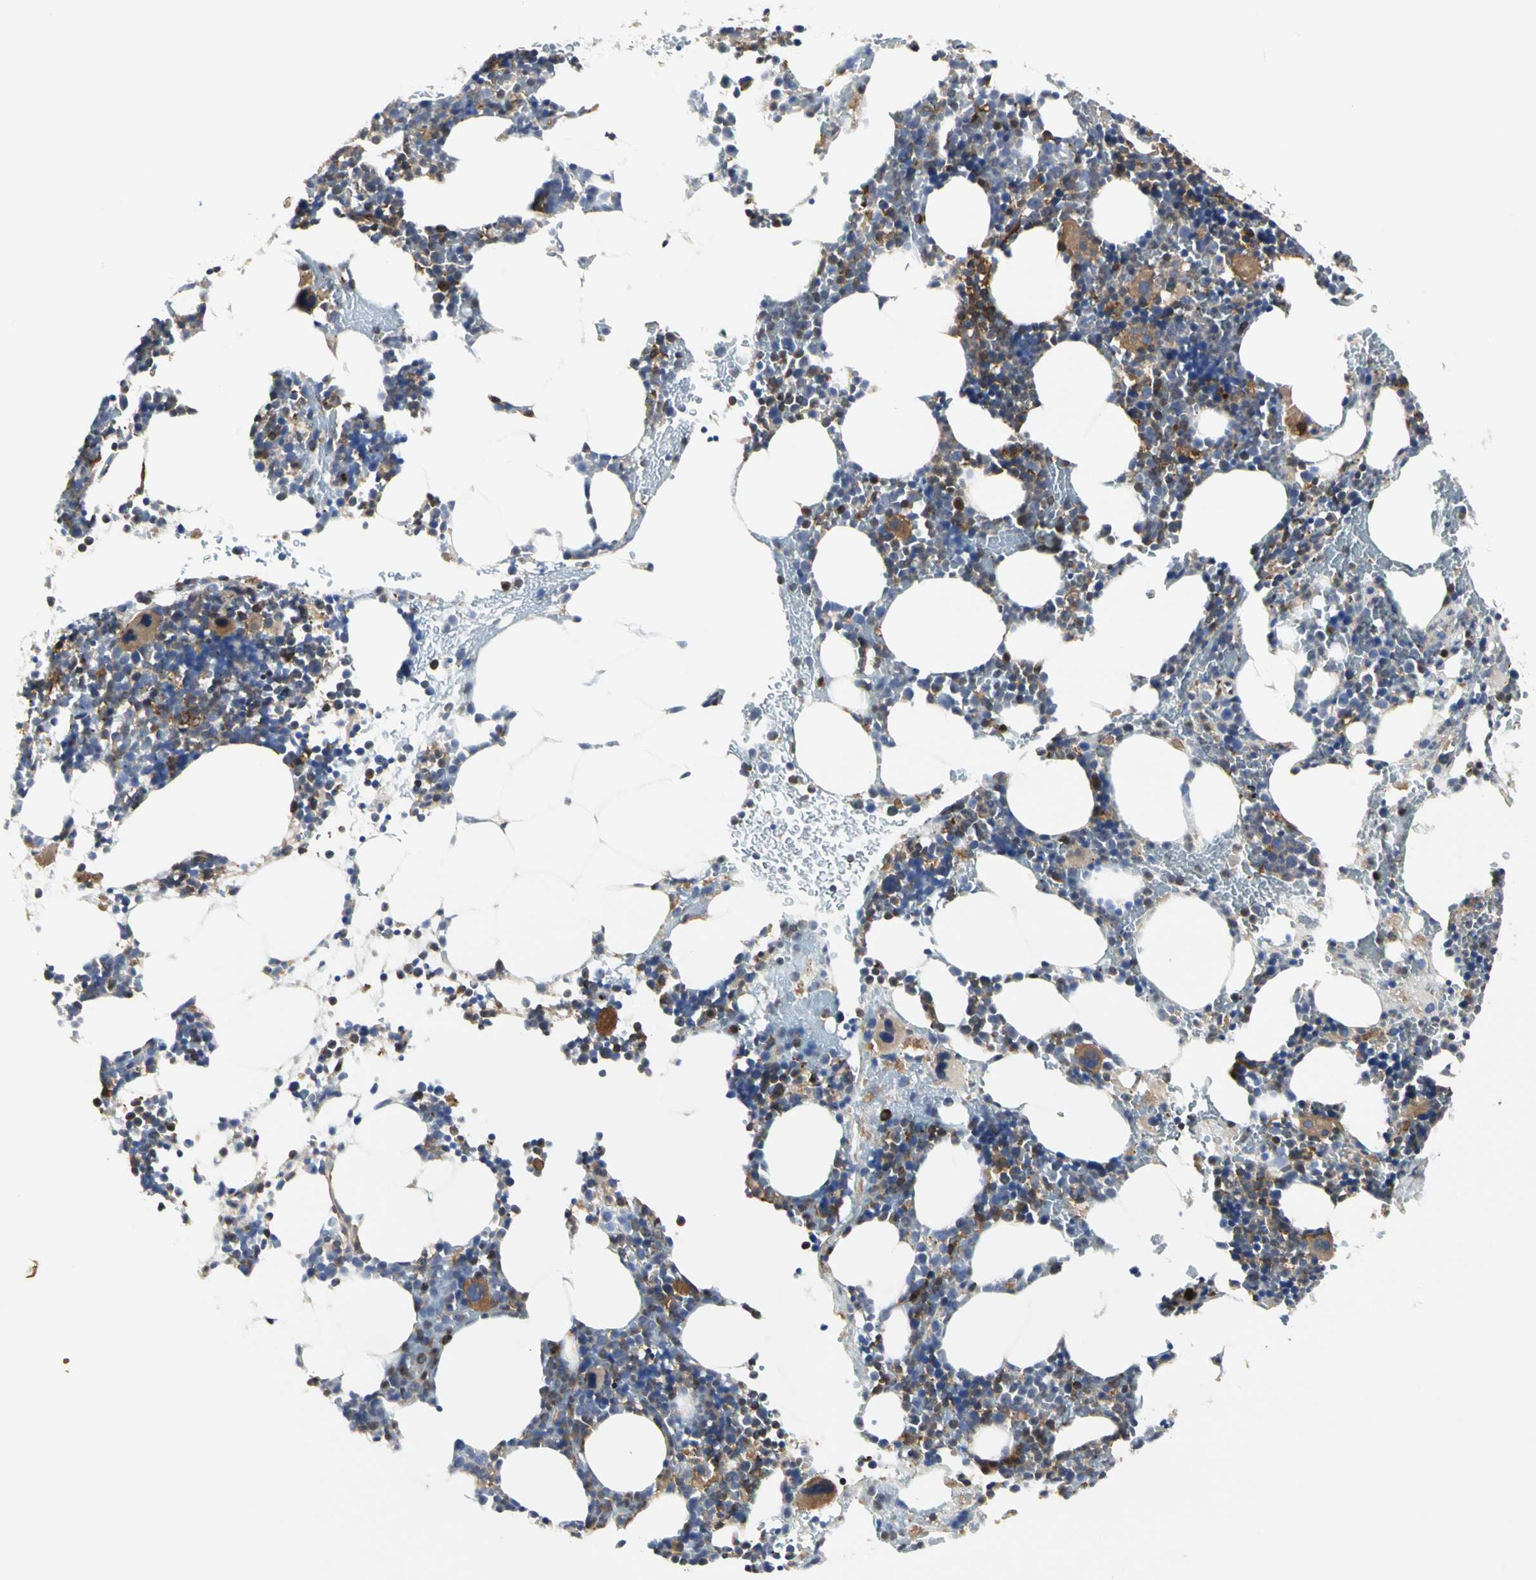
{"staining": {"intensity": "strong", "quantity": "<25%", "location": "cytoplasmic/membranous,nuclear"}, "tissue": "bone marrow", "cell_type": "Hematopoietic cells", "image_type": "normal", "snomed": [{"axis": "morphology", "description": "Normal tissue, NOS"}, {"axis": "topography", "description": "Bone marrow"}], "caption": "Protein staining reveals strong cytoplasmic/membranous,nuclear expression in approximately <25% of hematopoietic cells in normal bone marrow.", "gene": "NAPG", "patient": {"sex": "male", "age": 82}}